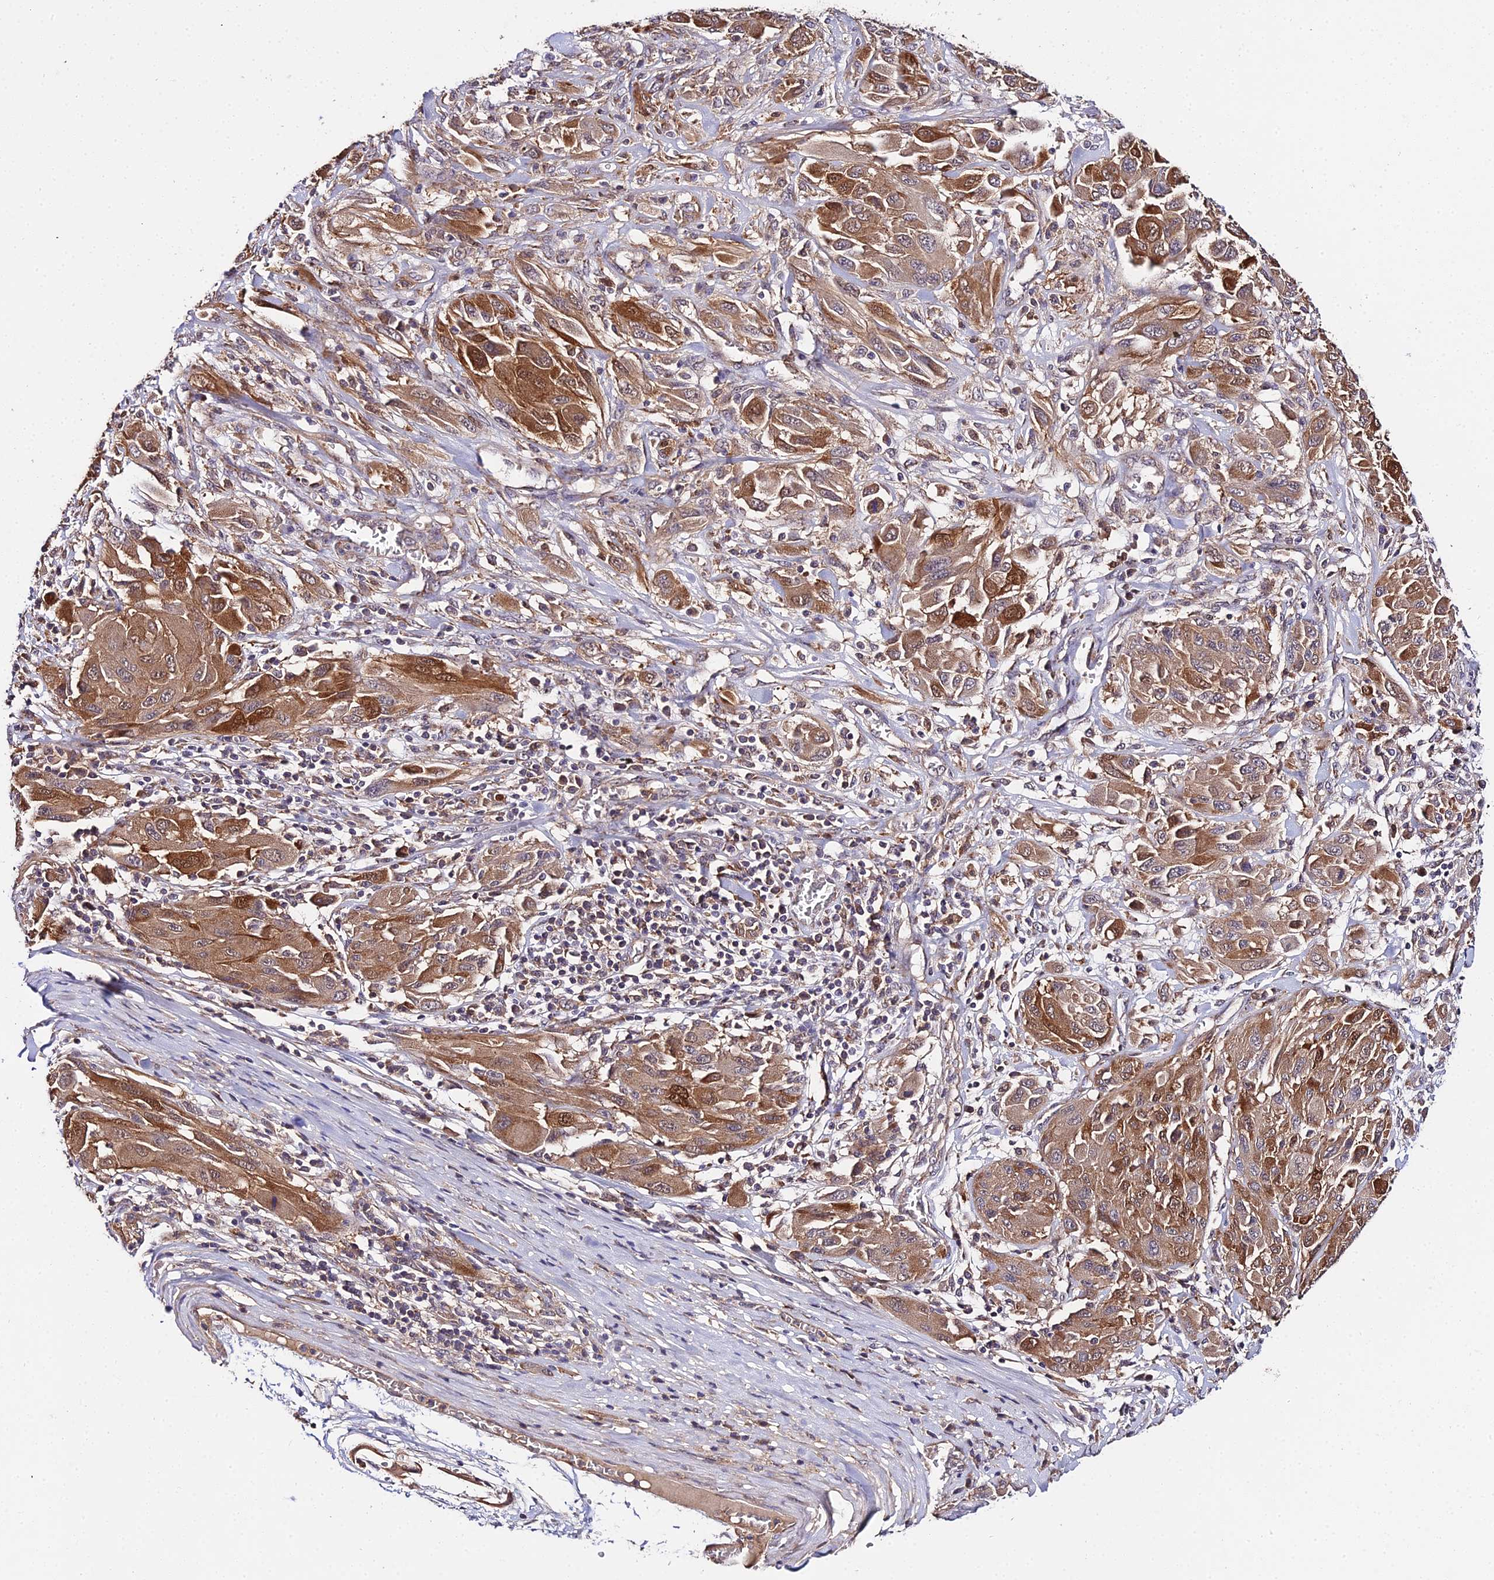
{"staining": {"intensity": "strong", "quantity": ">75%", "location": "cytoplasmic/membranous,nuclear"}, "tissue": "melanoma", "cell_type": "Tumor cells", "image_type": "cancer", "snomed": [{"axis": "morphology", "description": "Malignant melanoma, NOS"}, {"axis": "topography", "description": "Skin"}], "caption": "A high-resolution micrograph shows IHC staining of malignant melanoma, which demonstrates strong cytoplasmic/membranous and nuclear expression in about >75% of tumor cells.", "gene": "ZBED8", "patient": {"sex": "female", "age": 91}}